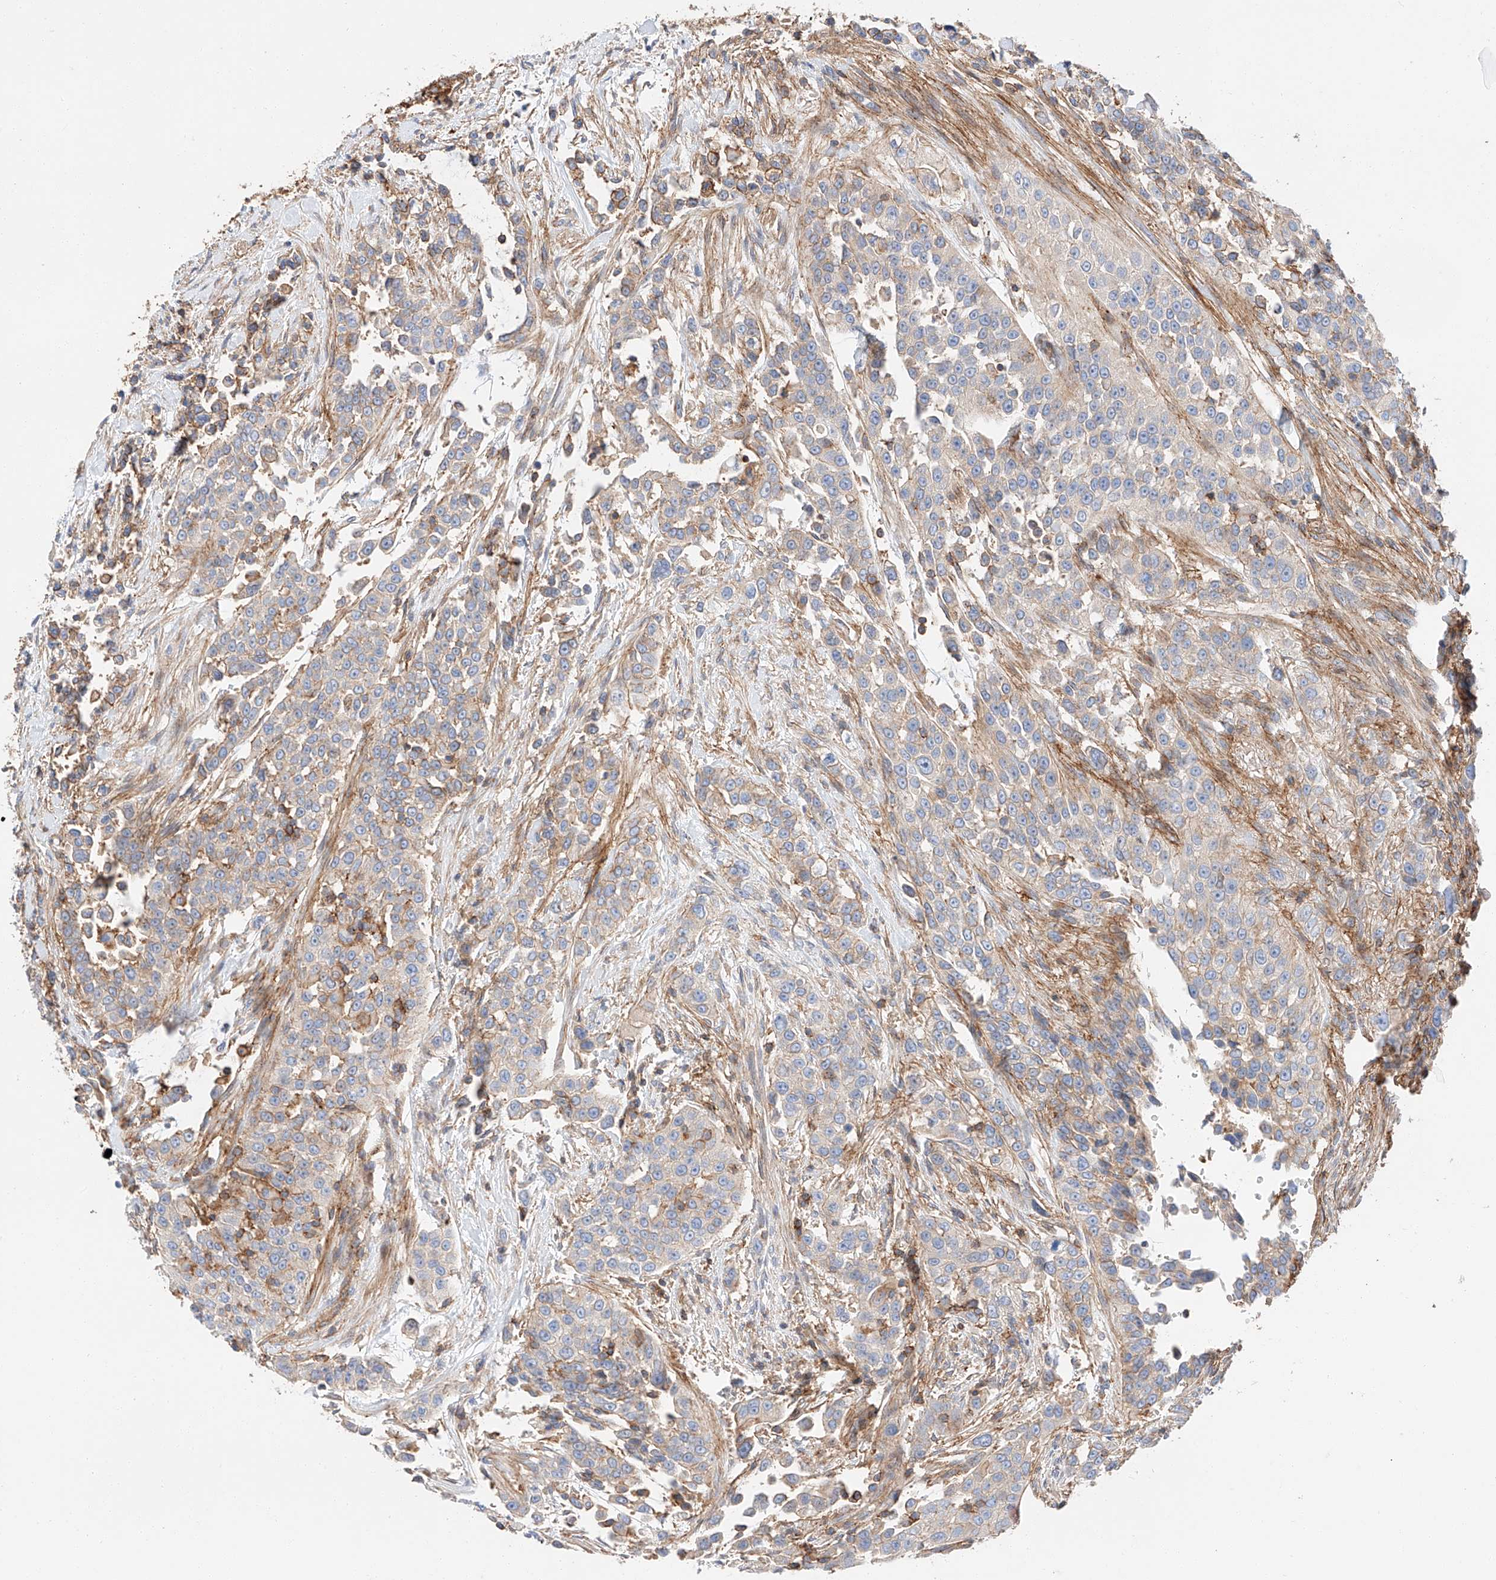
{"staining": {"intensity": "weak", "quantity": "<25%", "location": "cytoplasmic/membranous"}, "tissue": "urothelial cancer", "cell_type": "Tumor cells", "image_type": "cancer", "snomed": [{"axis": "morphology", "description": "Urothelial carcinoma, High grade"}, {"axis": "topography", "description": "Urinary bladder"}], "caption": "High power microscopy micrograph of an IHC photomicrograph of urothelial cancer, revealing no significant staining in tumor cells.", "gene": "HAUS4", "patient": {"sex": "female", "age": 80}}